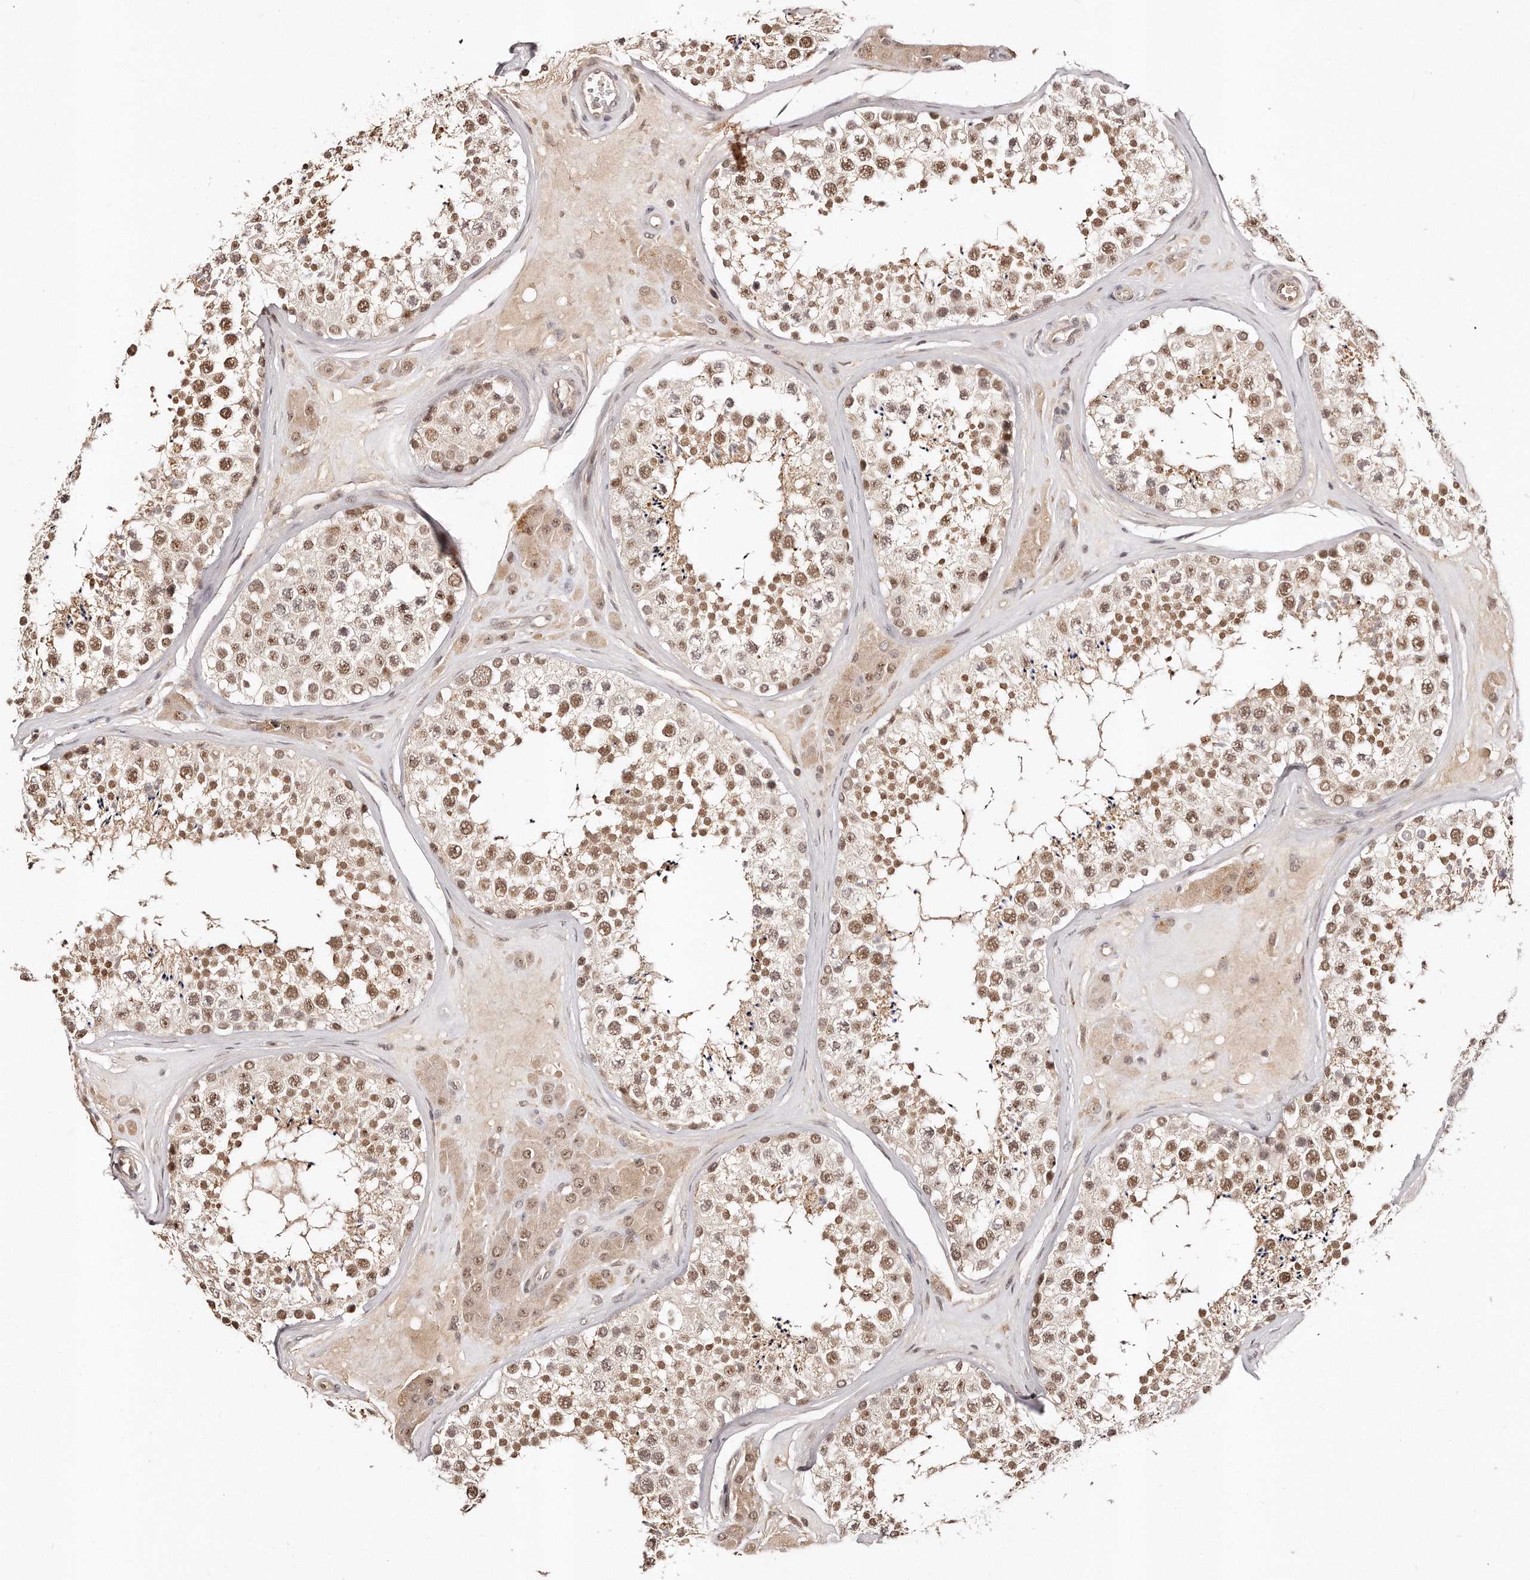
{"staining": {"intensity": "moderate", "quantity": ">75%", "location": "cytoplasmic/membranous,nuclear"}, "tissue": "testis", "cell_type": "Cells in seminiferous ducts", "image_type": "normal", "snomed": [{"axis": "morphology", "description": "Normal tissue, NOS"}, {"axis": "topography", "description": "Testis"}], "caption": "Immunohistochemistry image of benign testis: testis stained using immunohistochemistry (IHC) demonstrates medium levels of moderate protein expression localized specifically in the cytoplasmic/membranous,nuclear of cells in seminiferous ducts, appearing as a cytoplasmic/membranous,nuclear brown color.", "gene": "SOX4", "patient": {"sex": "male", "age": 46}}